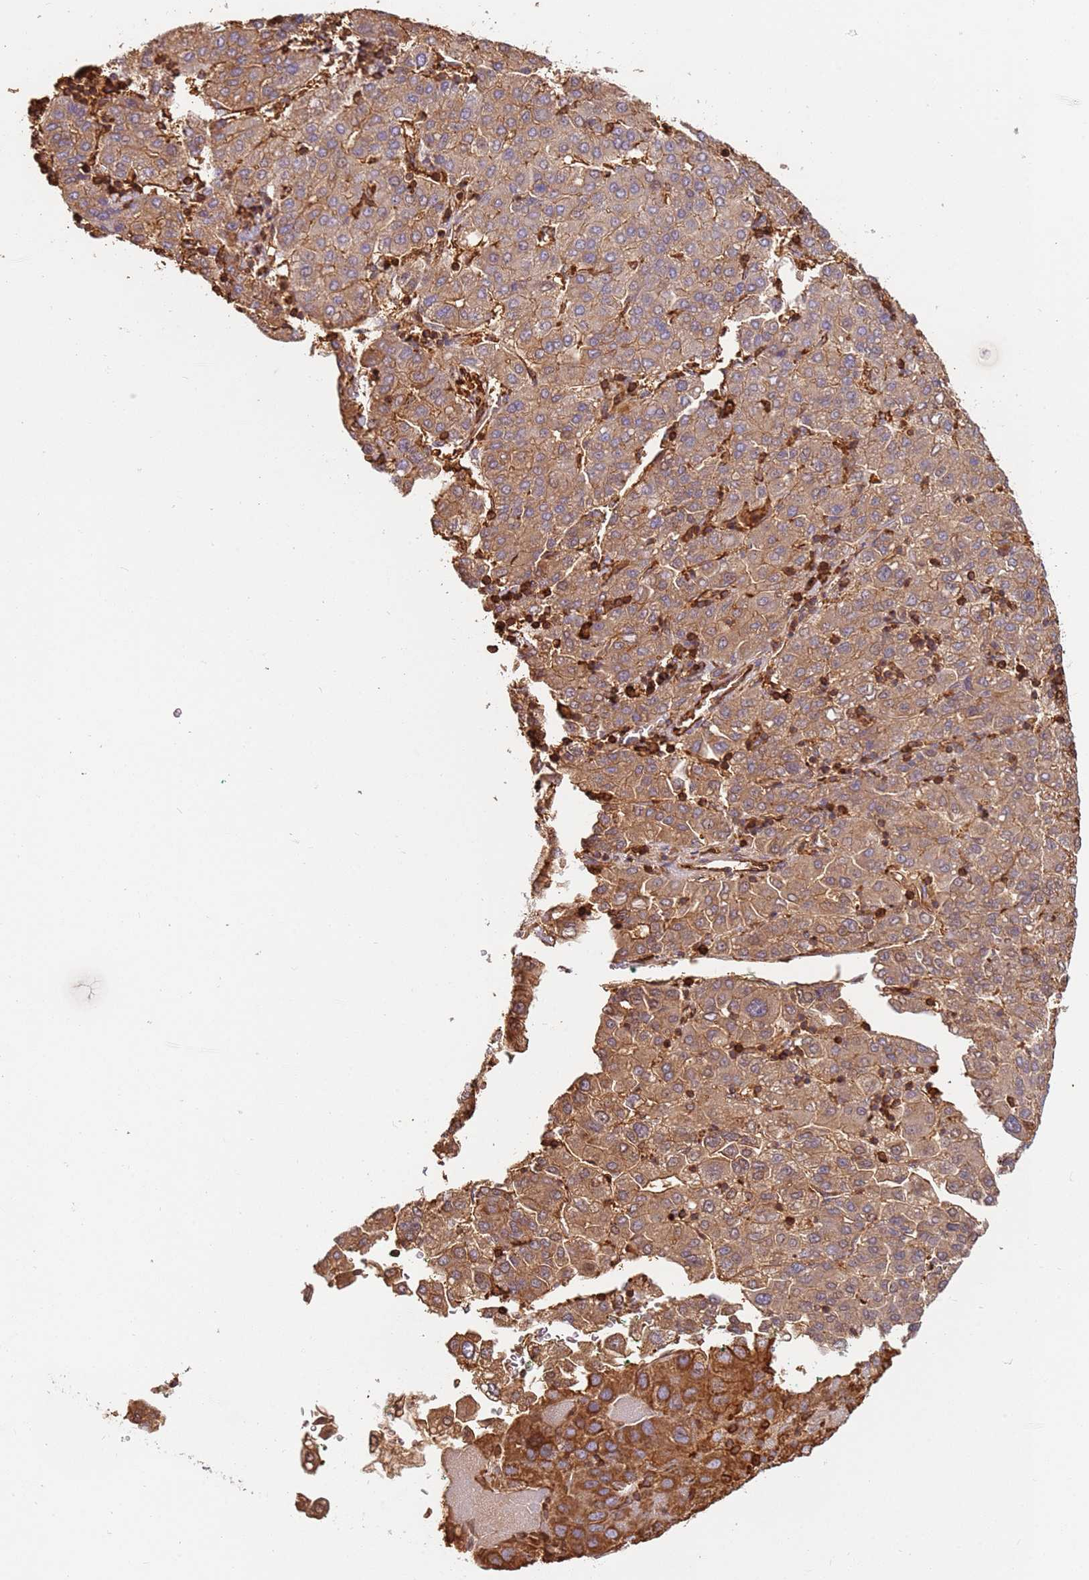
{"staining": {"intensity": "moderate", "quantity": ">75%", "location": "cytoplasmic/membranous"}, "tissue": "liver cancer", "cell_type": "Tumor cells", "image_type": "cancer", "snomed": [{"axis": "morphology", "description": "Carcinoma, Hepatocellular, NOS"}, {"axis": "topography", "description": "Liver"}], "caption": "DAB immunohistochemical staining of human hepatocellular carcinoma (liver) reveals moderate cytoplasmic/membranous protein positivity in approximately >75% of tumor cells. (DAB IHC with brightfield microscopy, high magnification).", "gene": "OR6P1", "patient": {"sex": "male", "age": 65}}